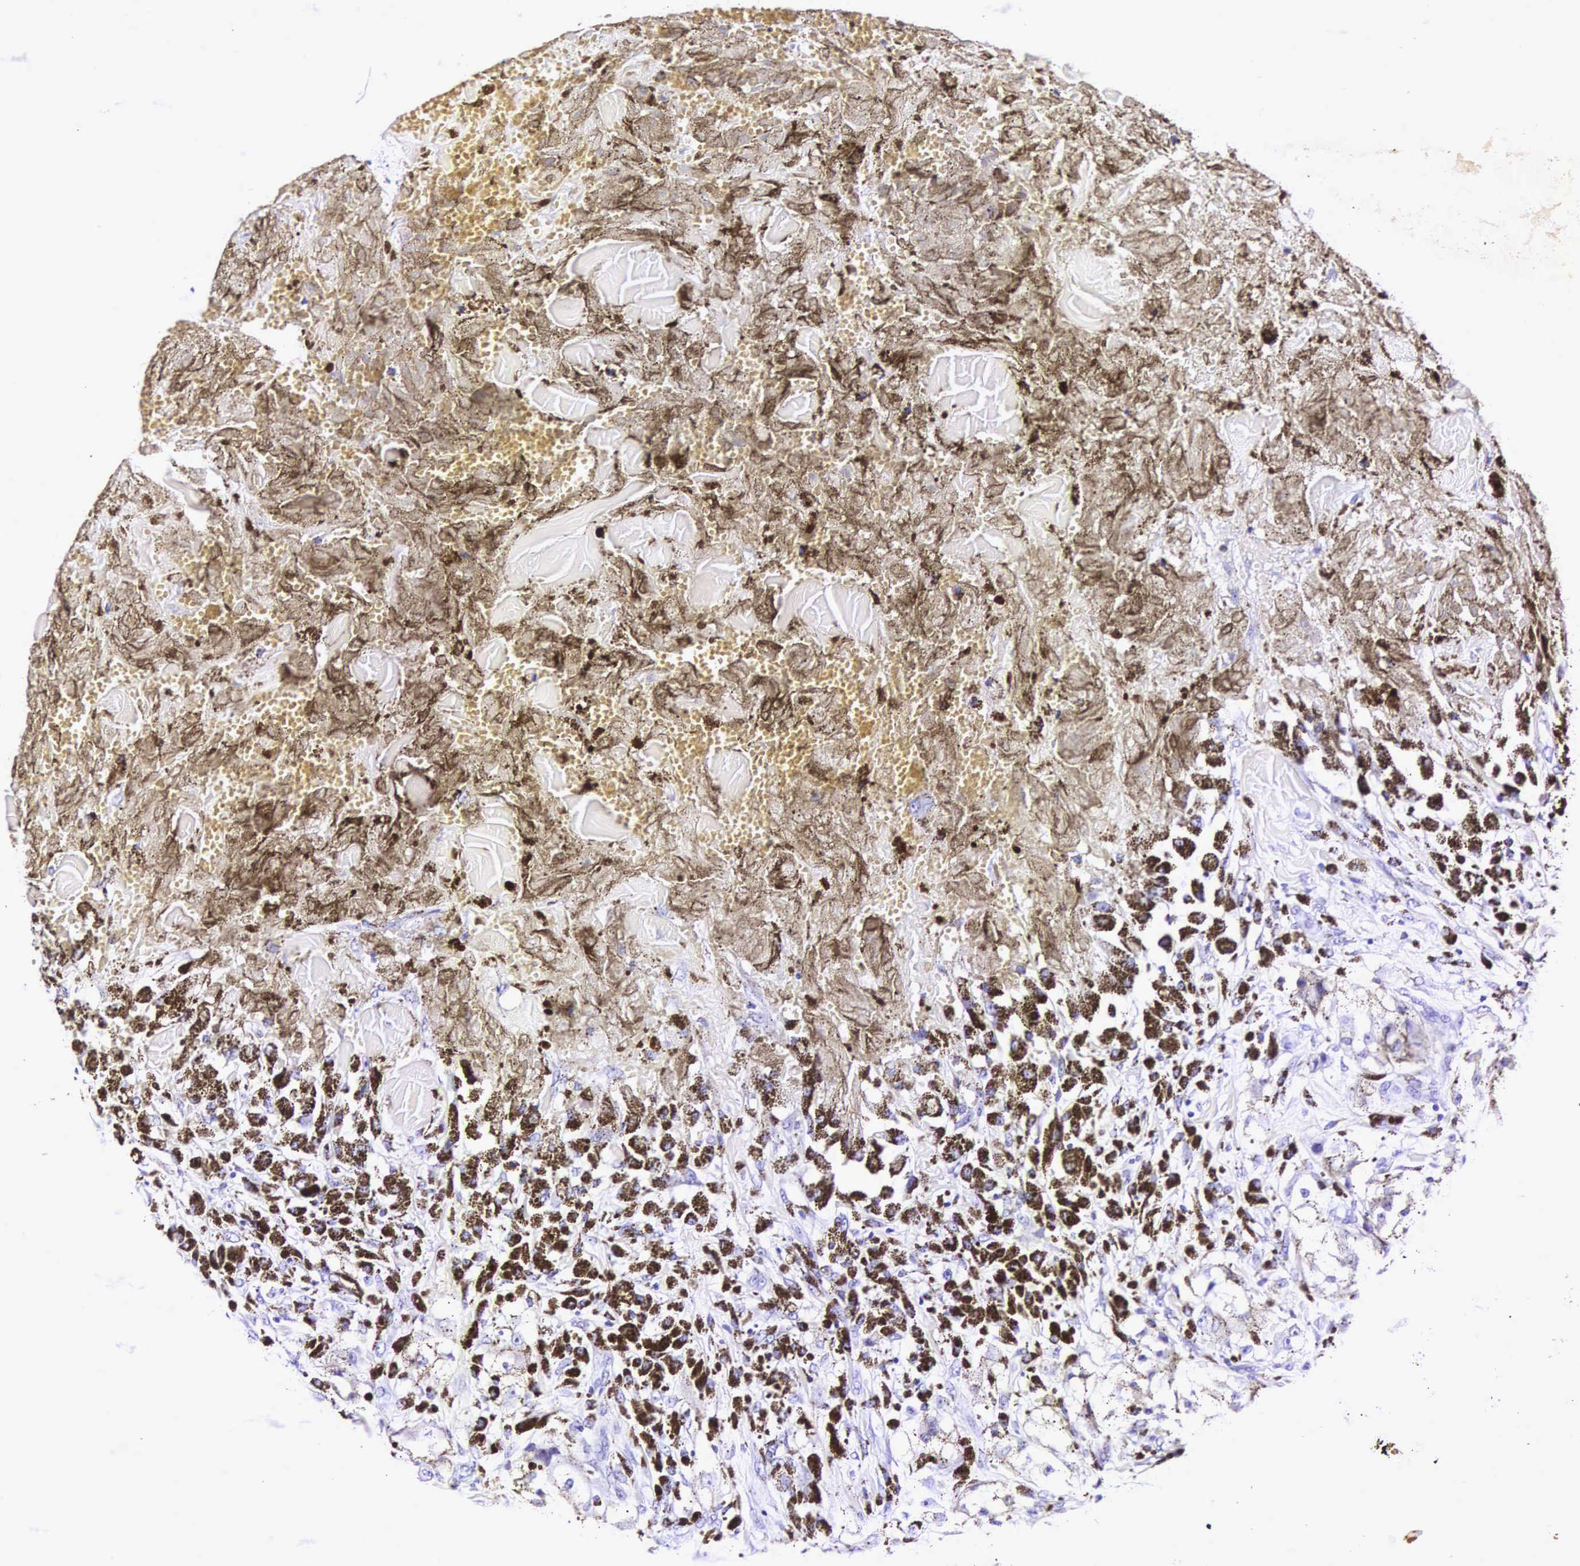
{"staining": {"intensity": "negative", "quantity": "none", "location": "none"}, "tissue": "melanoma", "cell_type": "Tumor cells", "image_type": "cancer", "snomed": [{"axis": "morphology", "description": "Malignant melanoma, NOS"}, {"axis": "topography", "description": "Skin"}], "caption": "IHC micrograph of melanoma stained for a protein (brown), which displays no staining in tumor cells.", "gene": "CD1A", "patient": {"sex": "male", "age": 67}}